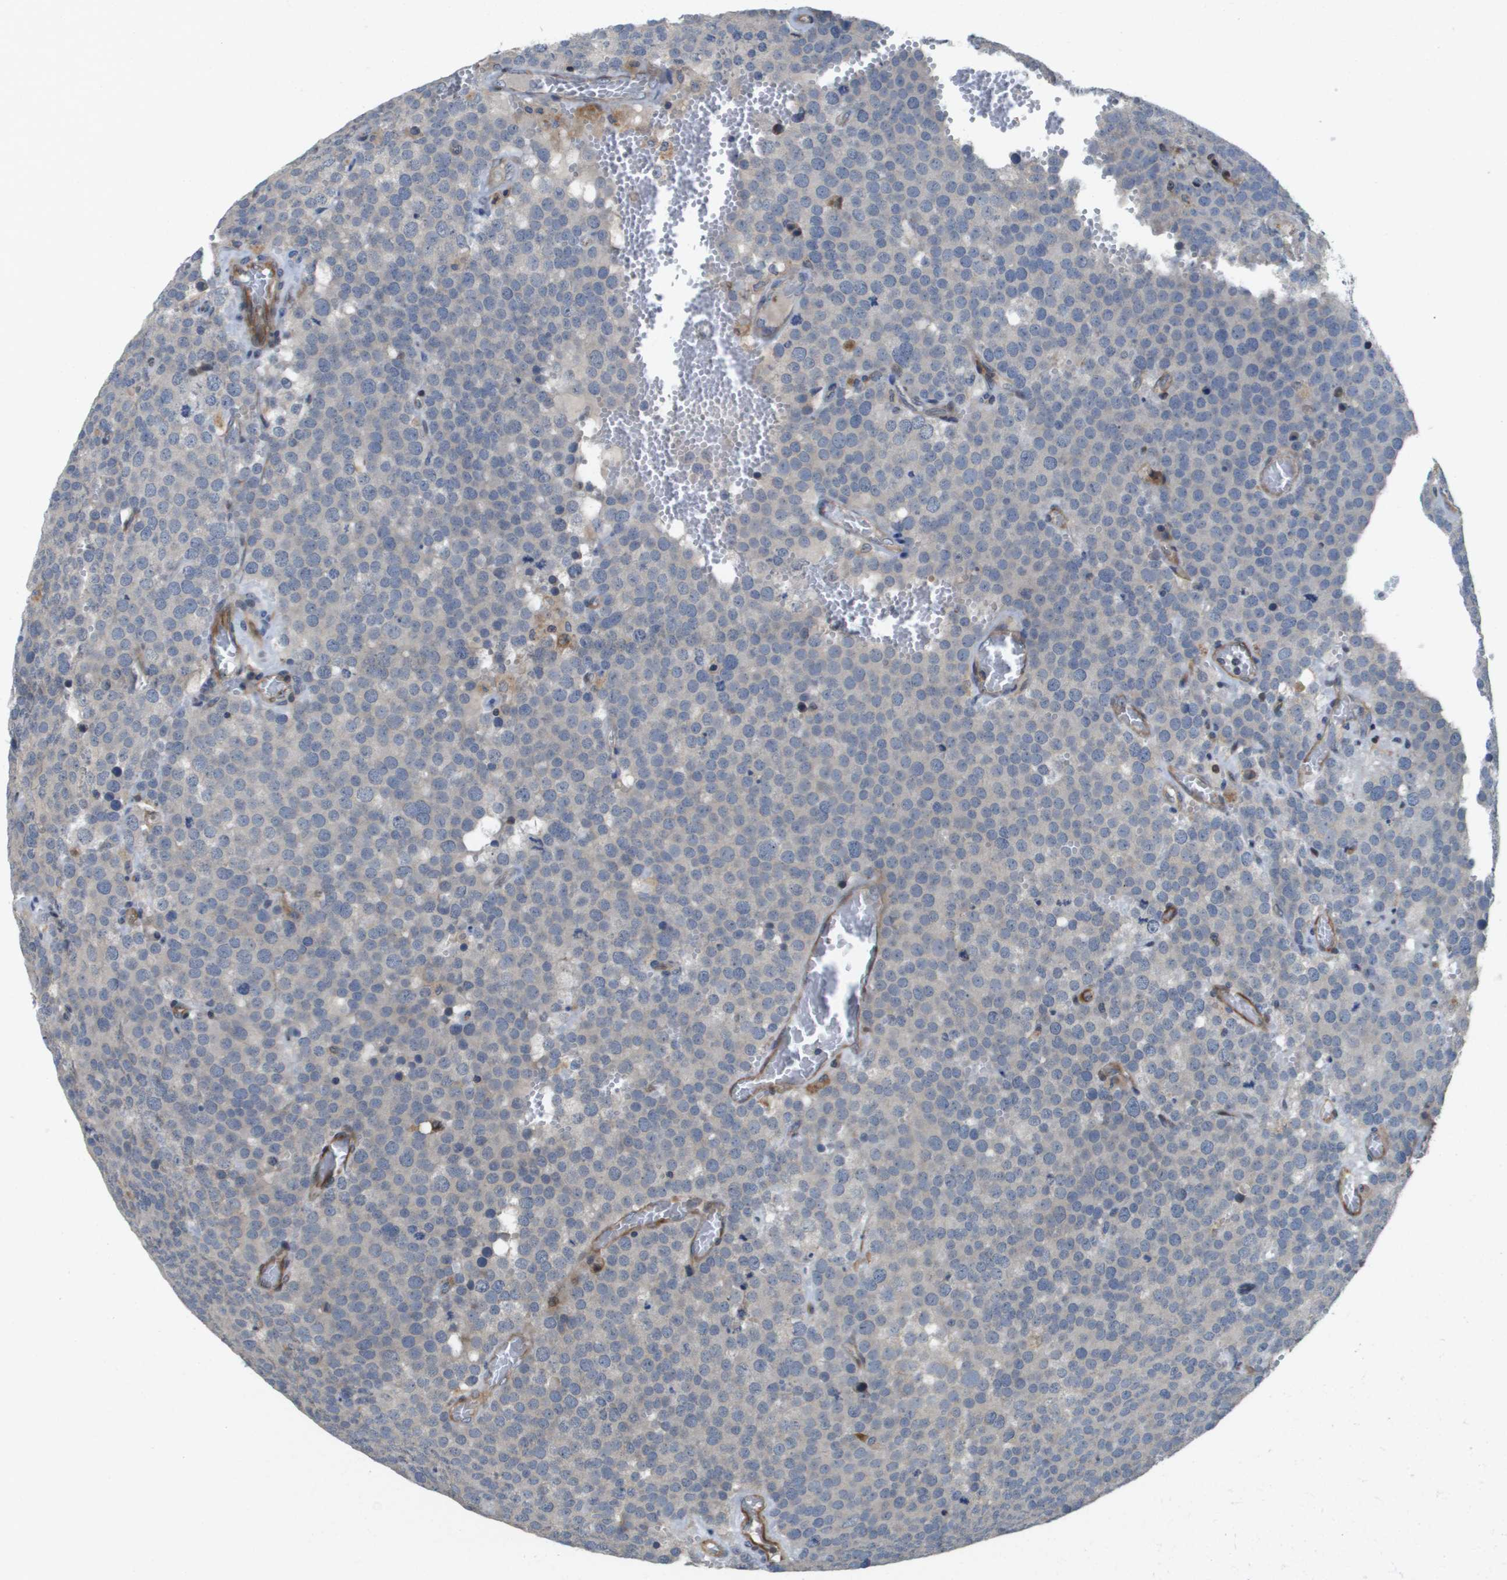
{"staining": {"intensity": "negative", "quantity": "none", "location": "none"}, "tissue": "testis cancer", "cell_type": "Tumor cells", "image_type": "cancer", "snomed": [{"axis": "morphology", "description": "Normal tissue, NOS"}, {"axis": "morphology", "description": "Seminoma, NOS"}, {"axis": "topography", "description": "Testis"}], "caption": "The photomicrograph demonstrates no staining of tumor cells in testis seminoma.", "gene": "SCN4B", "patient": {"sex": "male", "age": 71}}